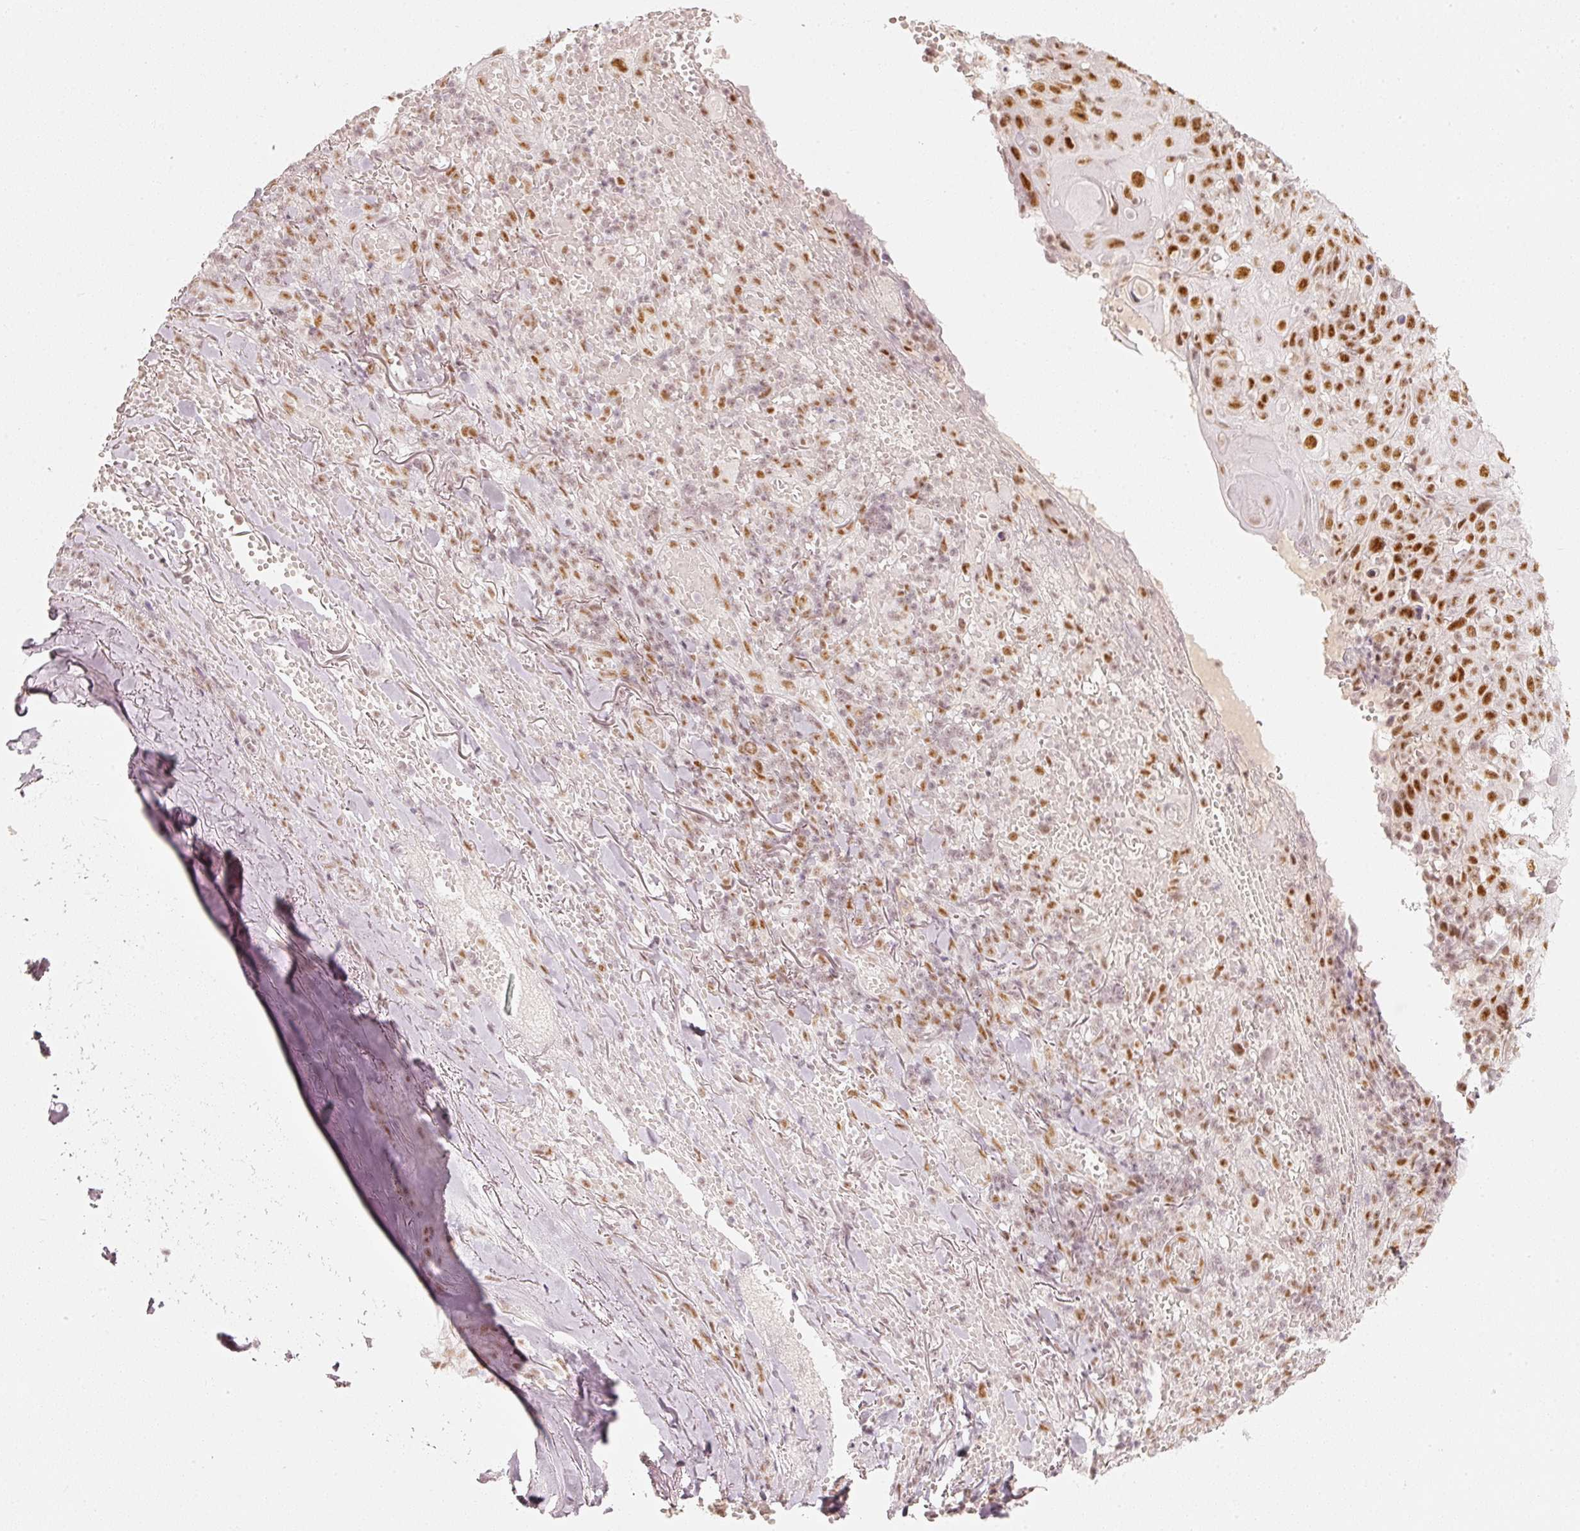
{"staining": {"intensity": "moderate", "quantity": ">75%", "location": "nuclear"}, "tissue": "skin cancer", "cell_type": "Tumor cells", "image_type": "cancer", "snomed": [{"axis": "morphology", "description": "Normal tissue, NOS"}, {"axis": "morphology", "description": "Squamous cell carcinoma, NOS"}, {"axis": "topography", "description": "Skin"}, {"axis": "topography", "description": "Cartilage tissue"}], "caption": "Skin squamous cell carcinoma stained with IHC reveals moderate nuclear expression in approximately >75% of tumor cells.", "gene": "PPP1R10", "patient": {"sex": "female", "age": 79}}